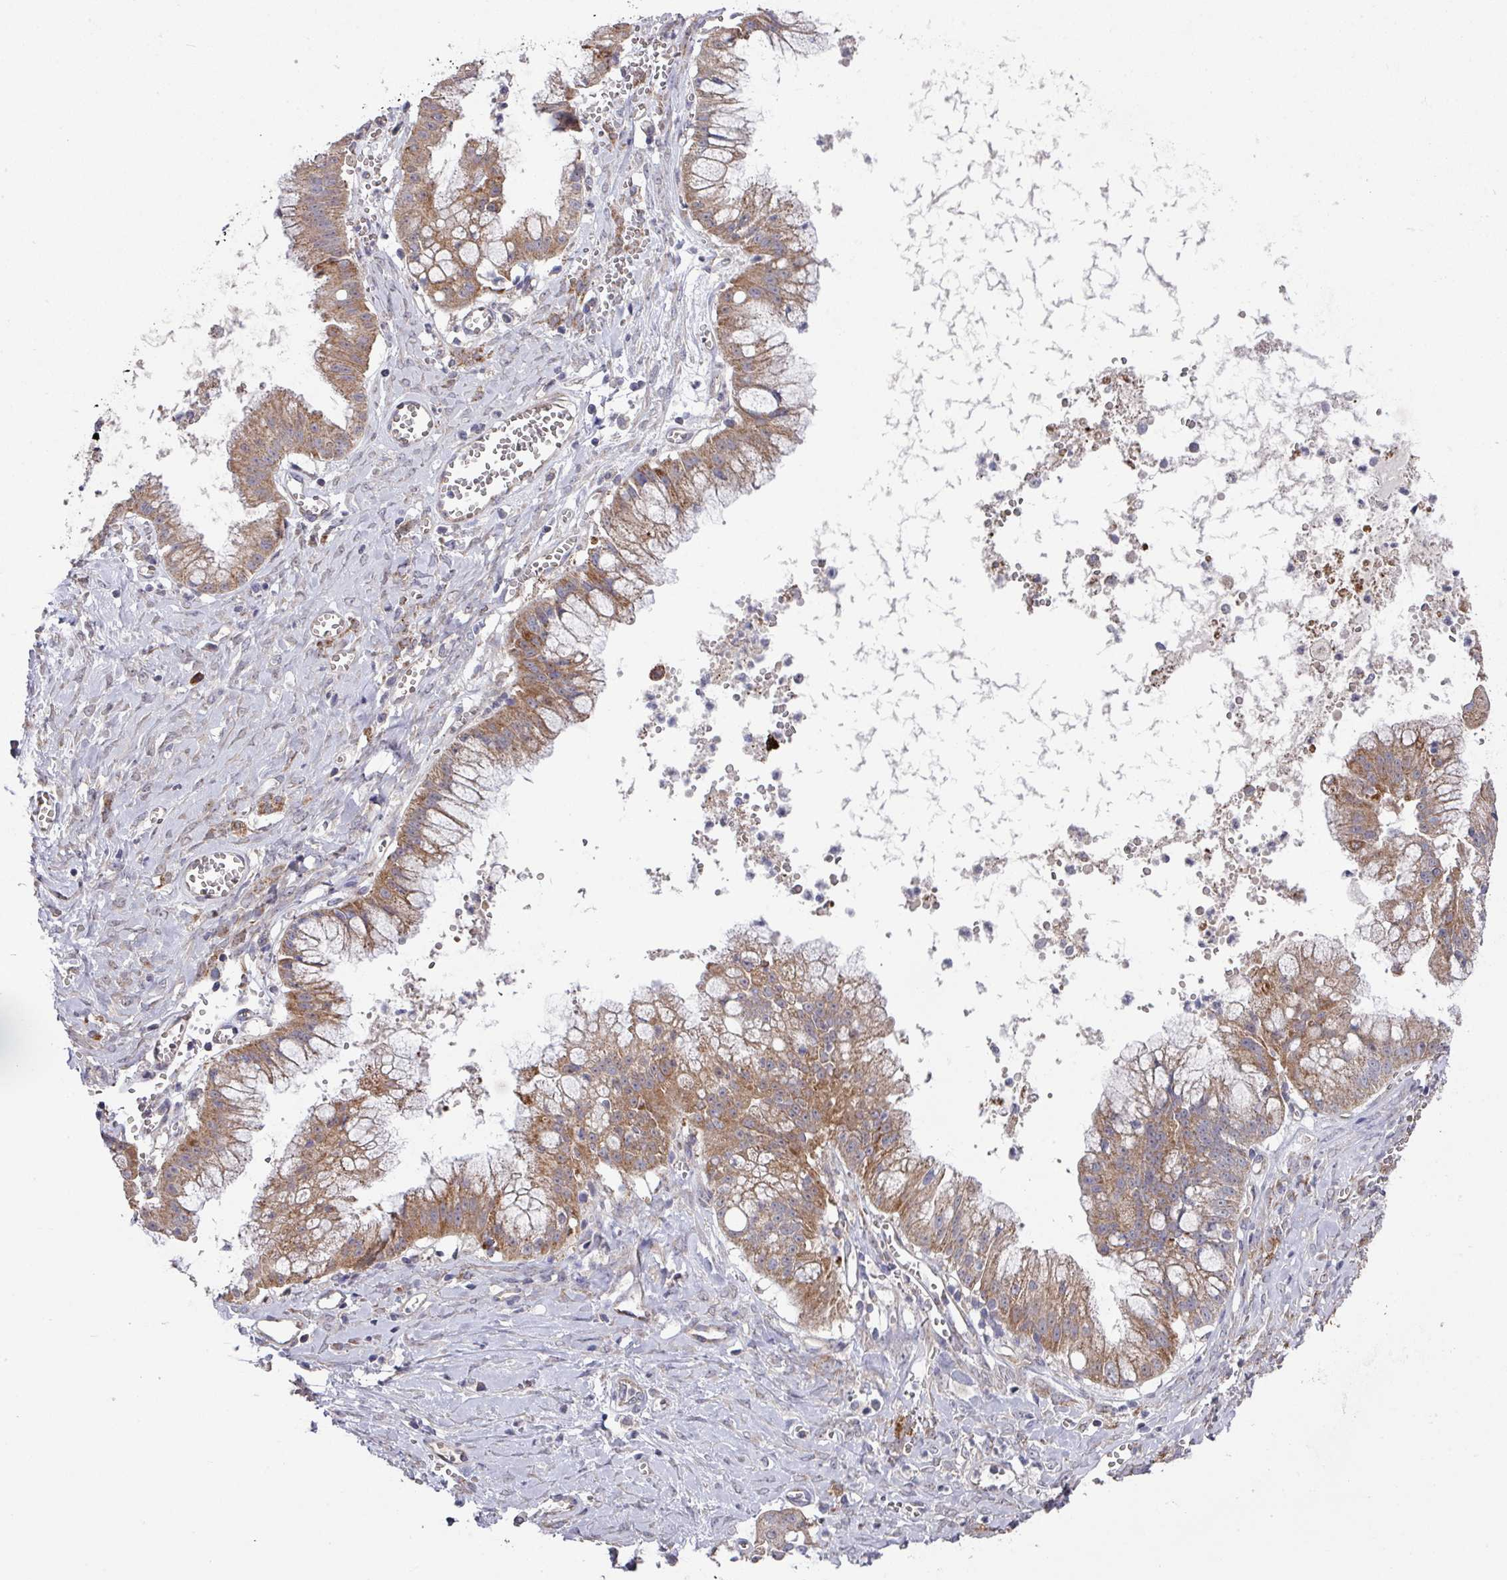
{"staining": {"intensity": "moderate", "quantity": ">75%", "location": "cytoplasmic/membranous"}, "tissue": "ovarian cancer", "cell_type": "Tumor cells", "image_type": "cancer", "snomed": [{"axis": "morphology", "description": "Cystadenocarcinoma, mucinous, NOS"}, {"axis": "topography", "description": "Ovary"}], "caption": "Ovarian cancer stained for a protein (brown) shows moderate cytoplasmic/membranous positive expression in approximately >75% of tumor cells.", "gene": "DCAF12L2", "patient": {"sex": "female", "age": 70}}